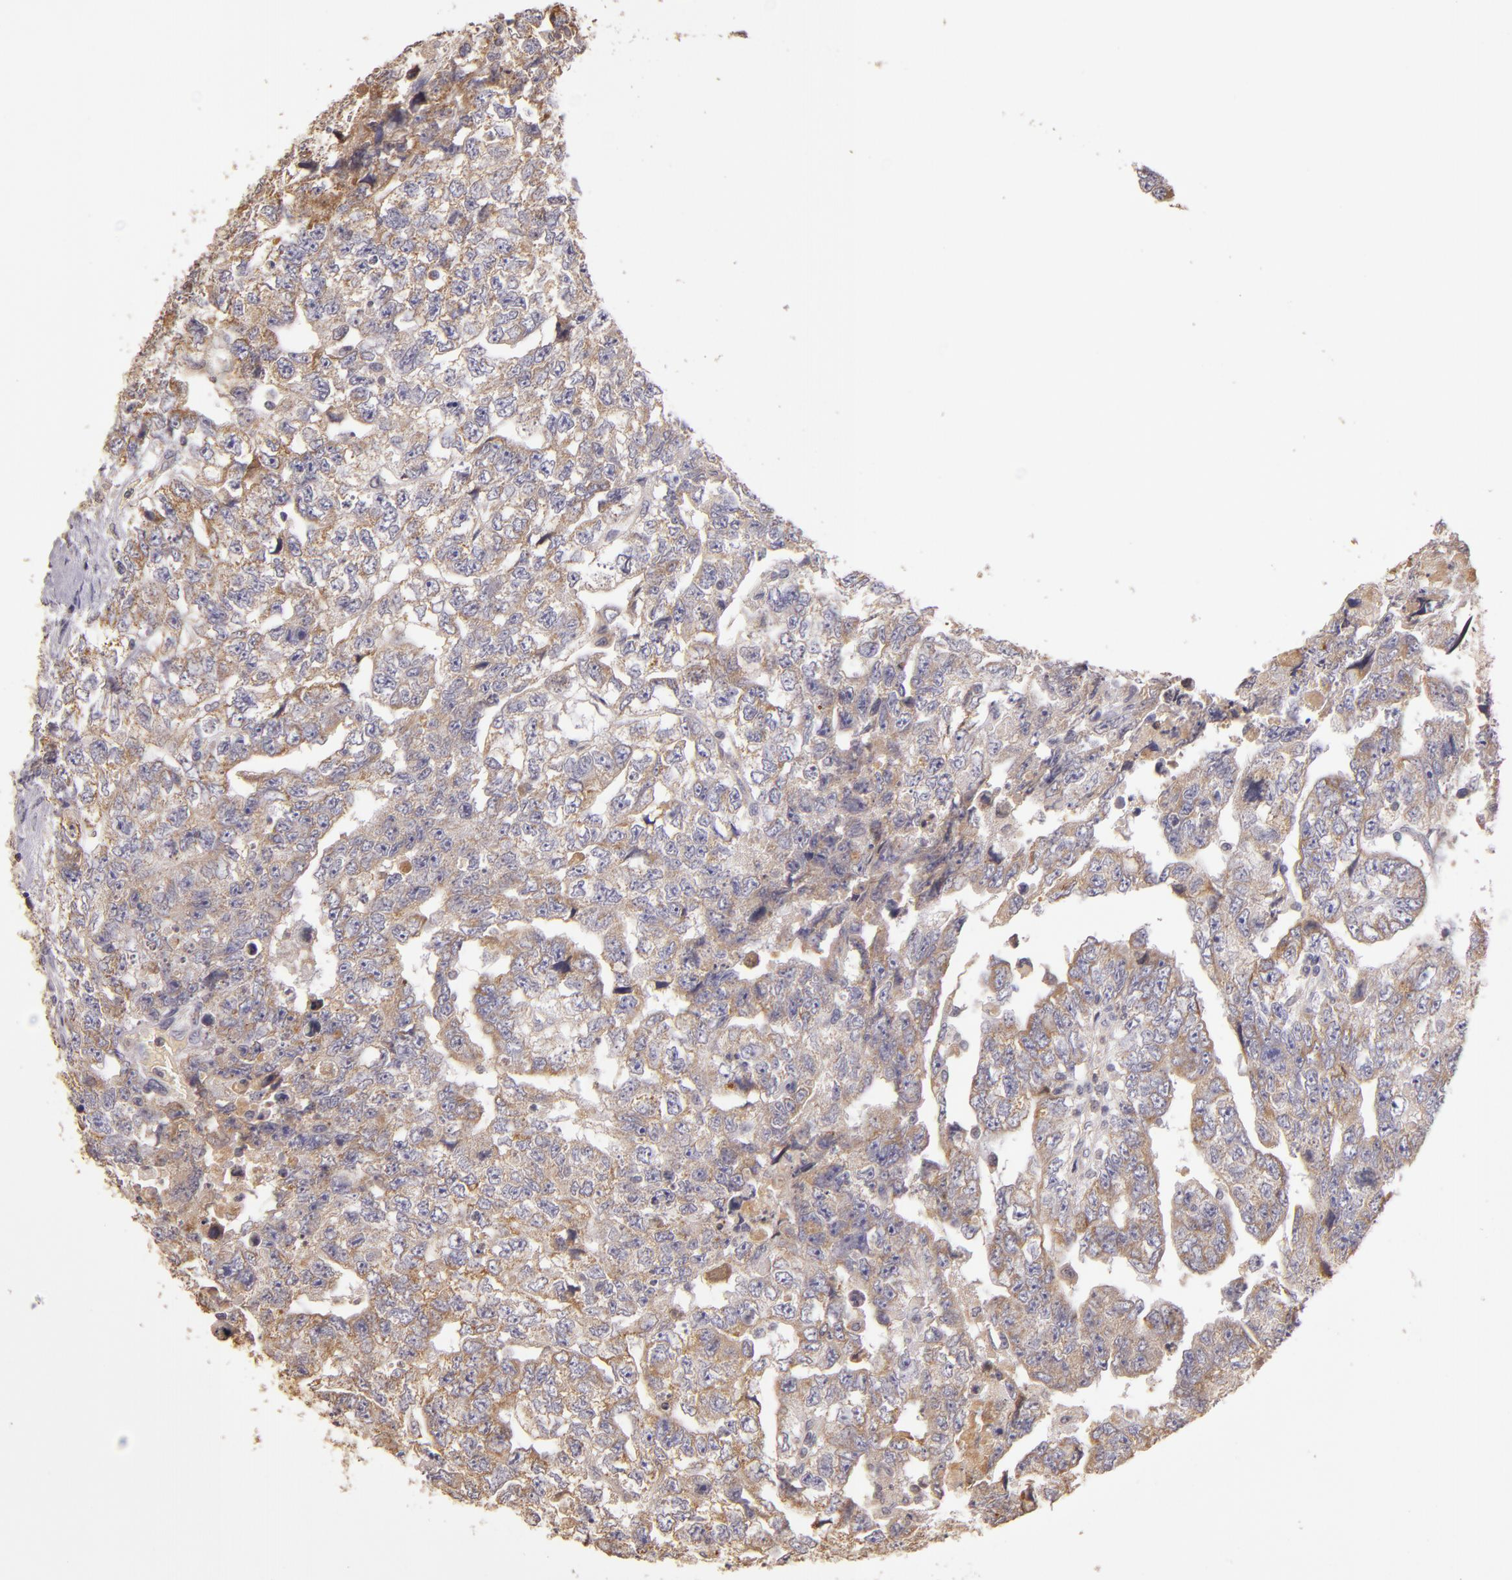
{"staining": {"intensity": "weak", "quantity": ">75%", "location": "cytoplasmic/membranous"}, "tissue": "testis cancer", "cell_type": "Tumor cells", "image_type": "cancer", "snomed": [{"axis": "morphology", "description": "Carcinoma, Embryonal, NOS"}, {"axis": "topography", "description": "Testis"}], "caption": "The histopathology image displays immunohistochemical staining of embryonal carcinoma (testis). There is weak cytoplasmic/membranous positivity is seen in approximately >75% of tumor cells.", "gene": "ABL1", "patient": {"sex": "male", "age": 36}}